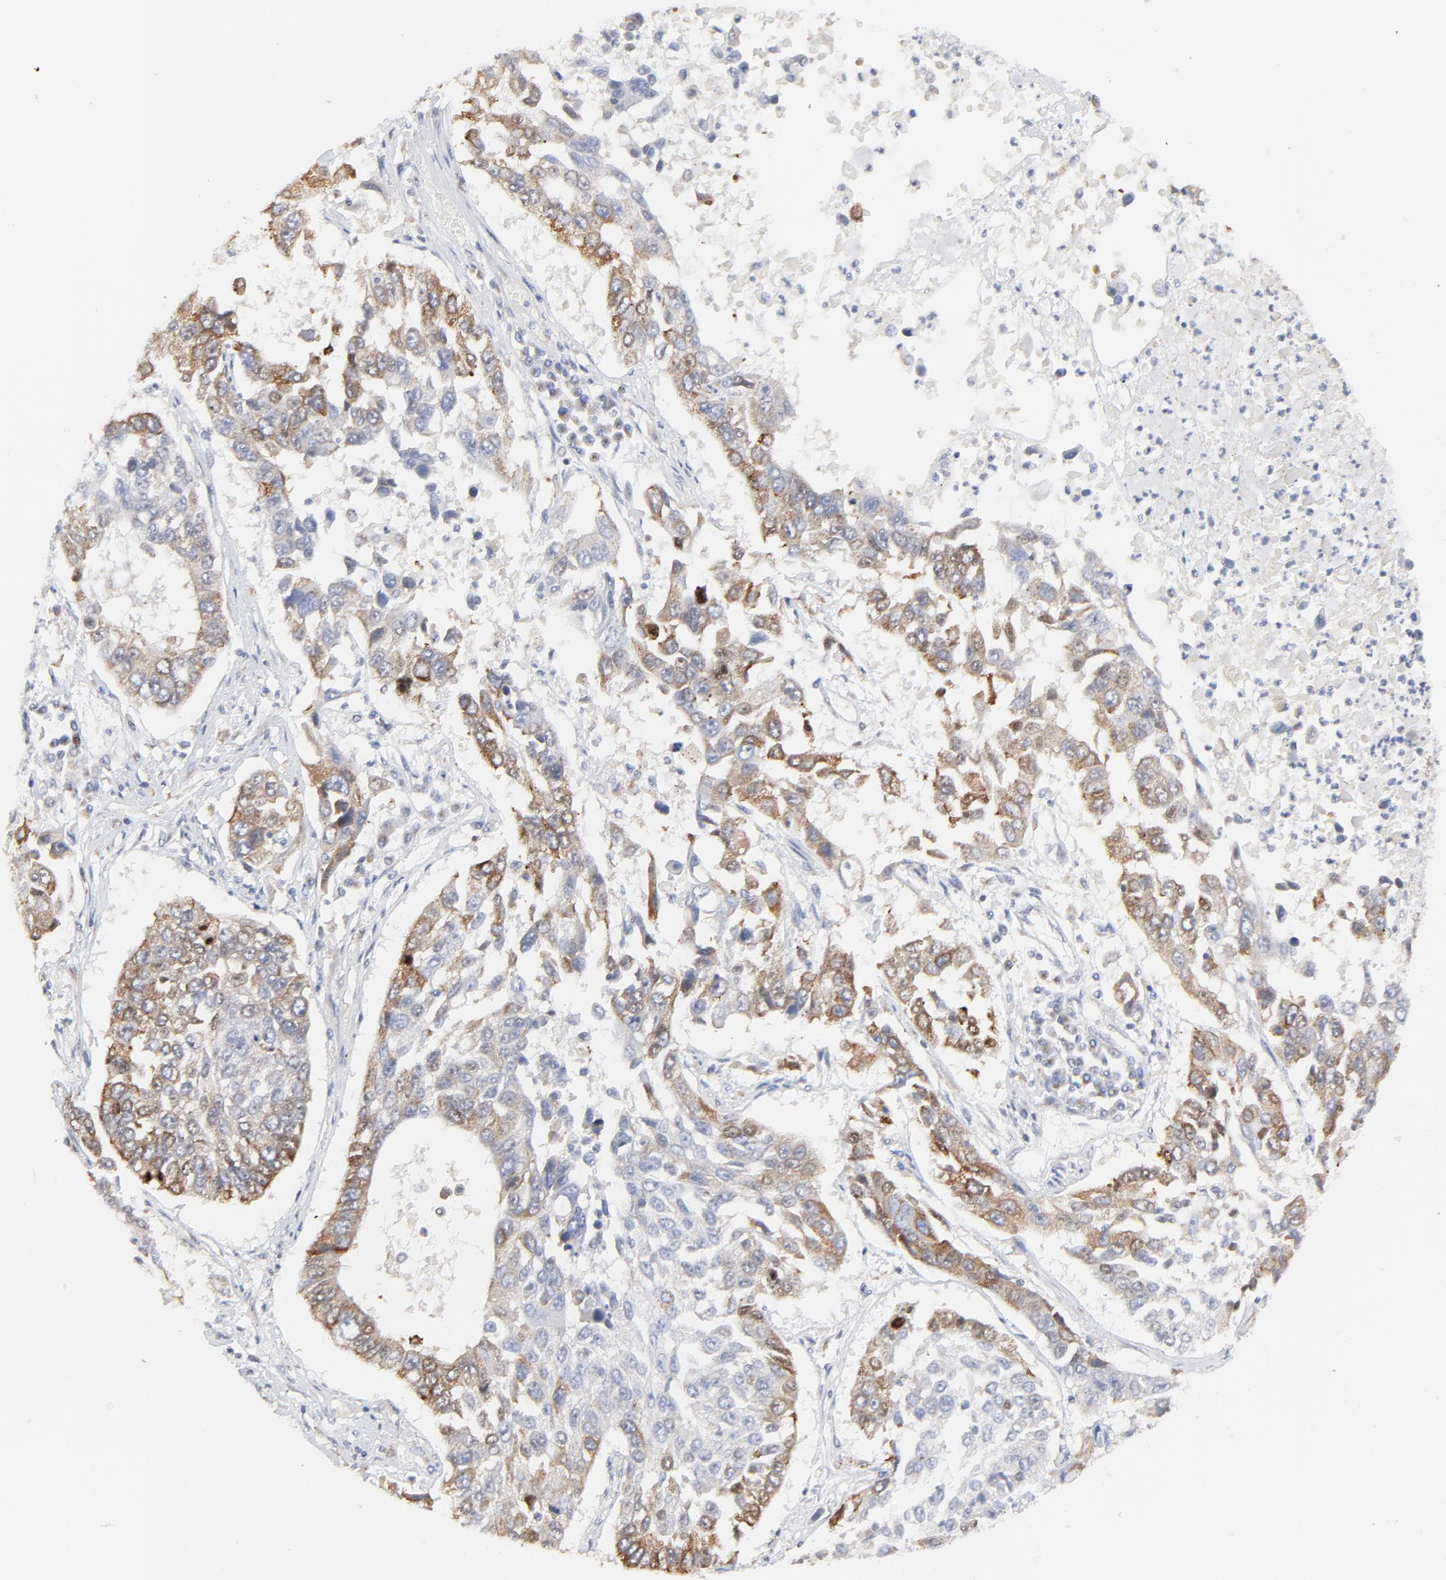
{"staining": {"intensity": "moderate", "quantity": "25%-75%", "location": "cytoplasmic/membranous"}, "tissue": "lung cancer", "cell_type": "Tumor cells", "image_type": "cancer", "snomed": [{"axis": "morphology", "description": "Squamous cell carcinoma, NOS"}, {"axis": "topography", "description": "Lung"}], "caption": "Moderate cytoplasmic/membranous staining for a protein is identified in approximately 25%-75% of tumor cells of lung cancer using immunohistochemistry.", "gene": "NCAPH", "patient": {"sex": "male", "age": 71}}